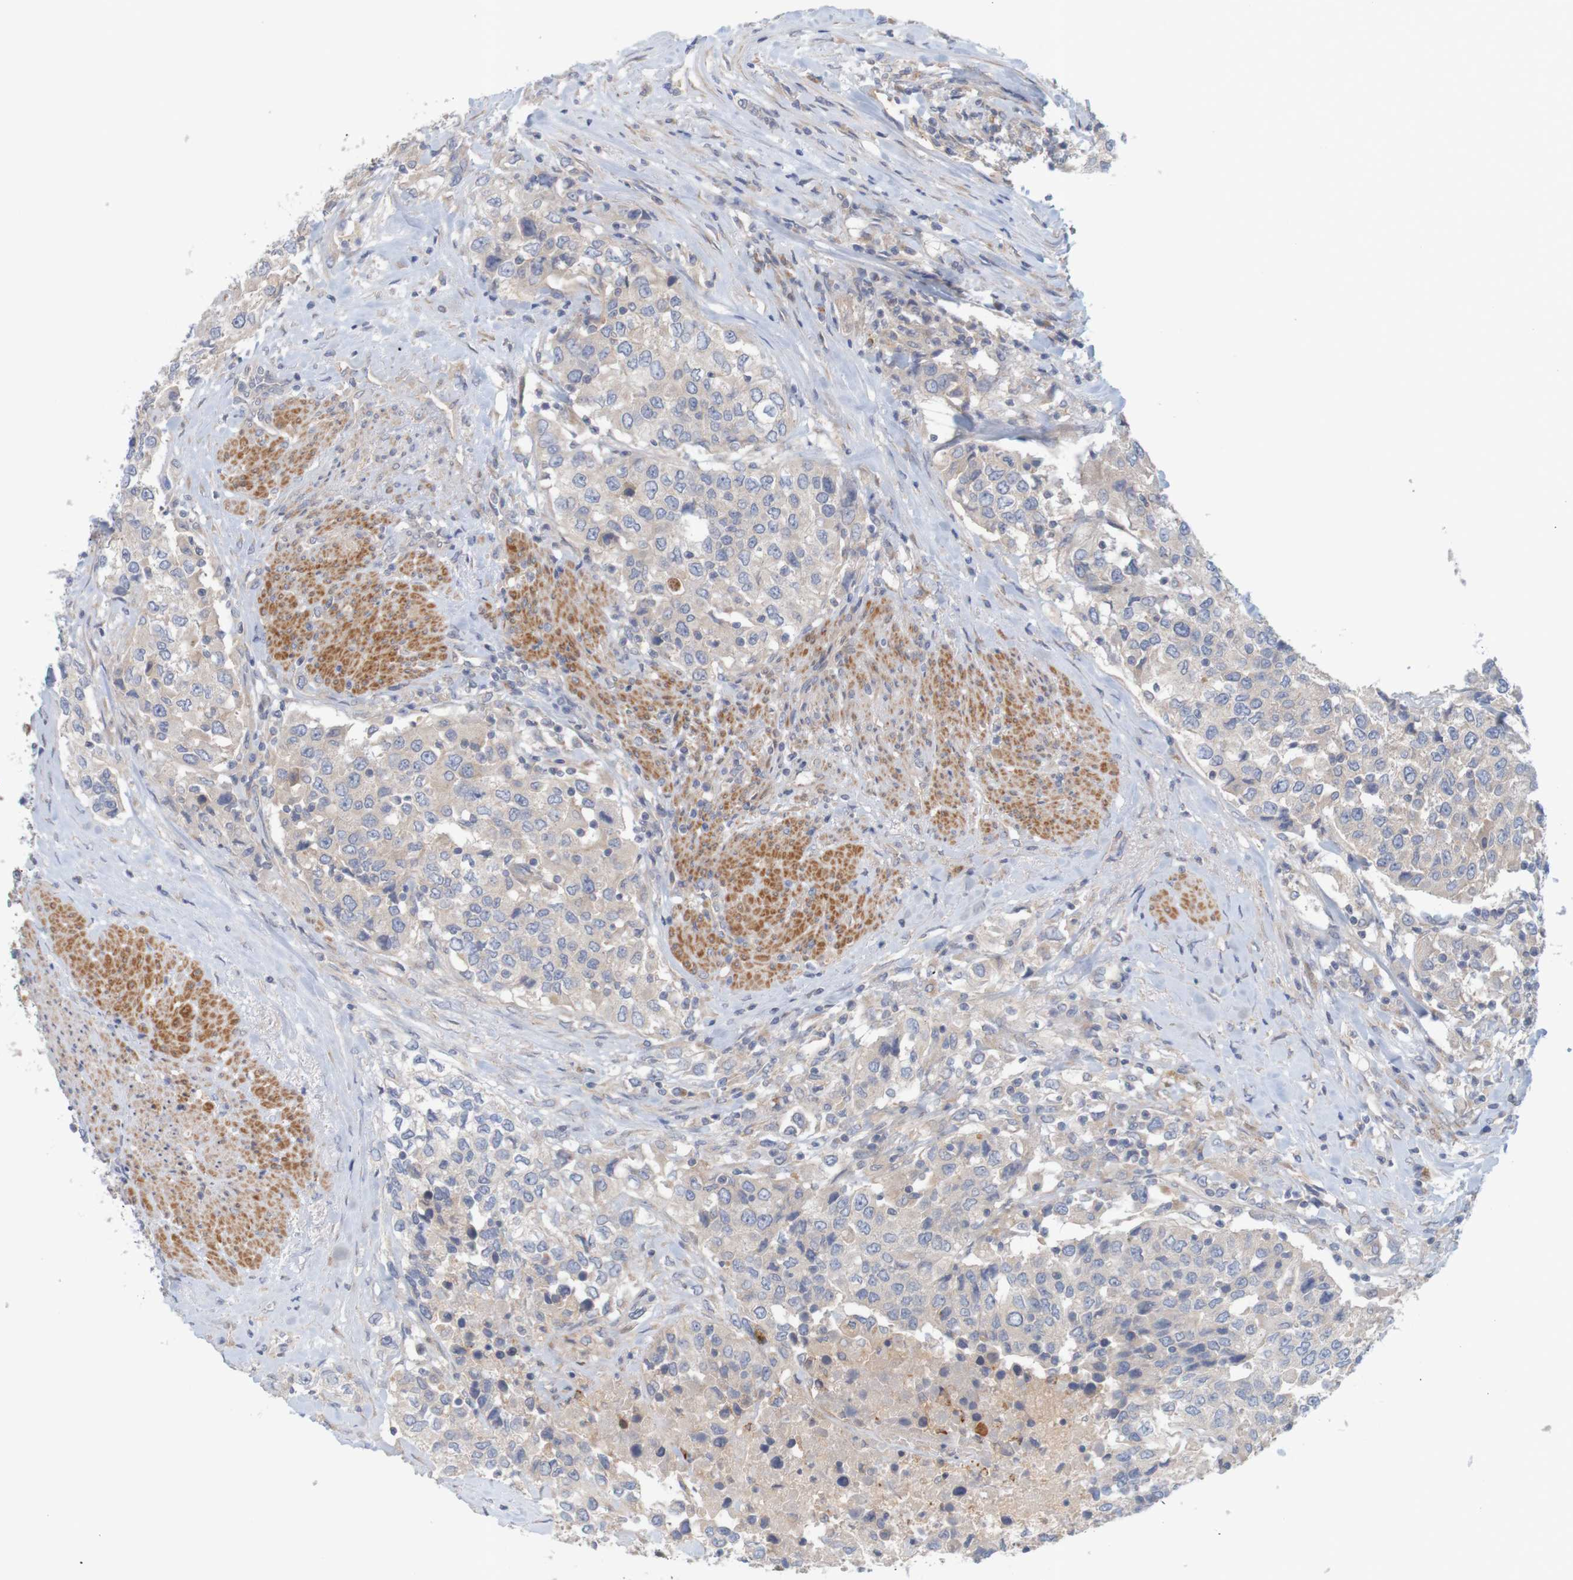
{"staining": {"intensity": "weak", "quantity": "<25%", "location": "cytoplasmic/membranous"}, "tissue": "urothelial cancer", "cell_type": "Tumor cells", "image_type": "cancer", "snomed": [{"axis": "morphology", "description": "Urothelial carcinoma, High grade"}, {"axis": "topography", "description": "Urinary bladder"}], "caption": "Tumor cells show no significant positivity in urothelial cancer.", "gene": "KRT23", "patient": {"sex": "female", "age": 80}}